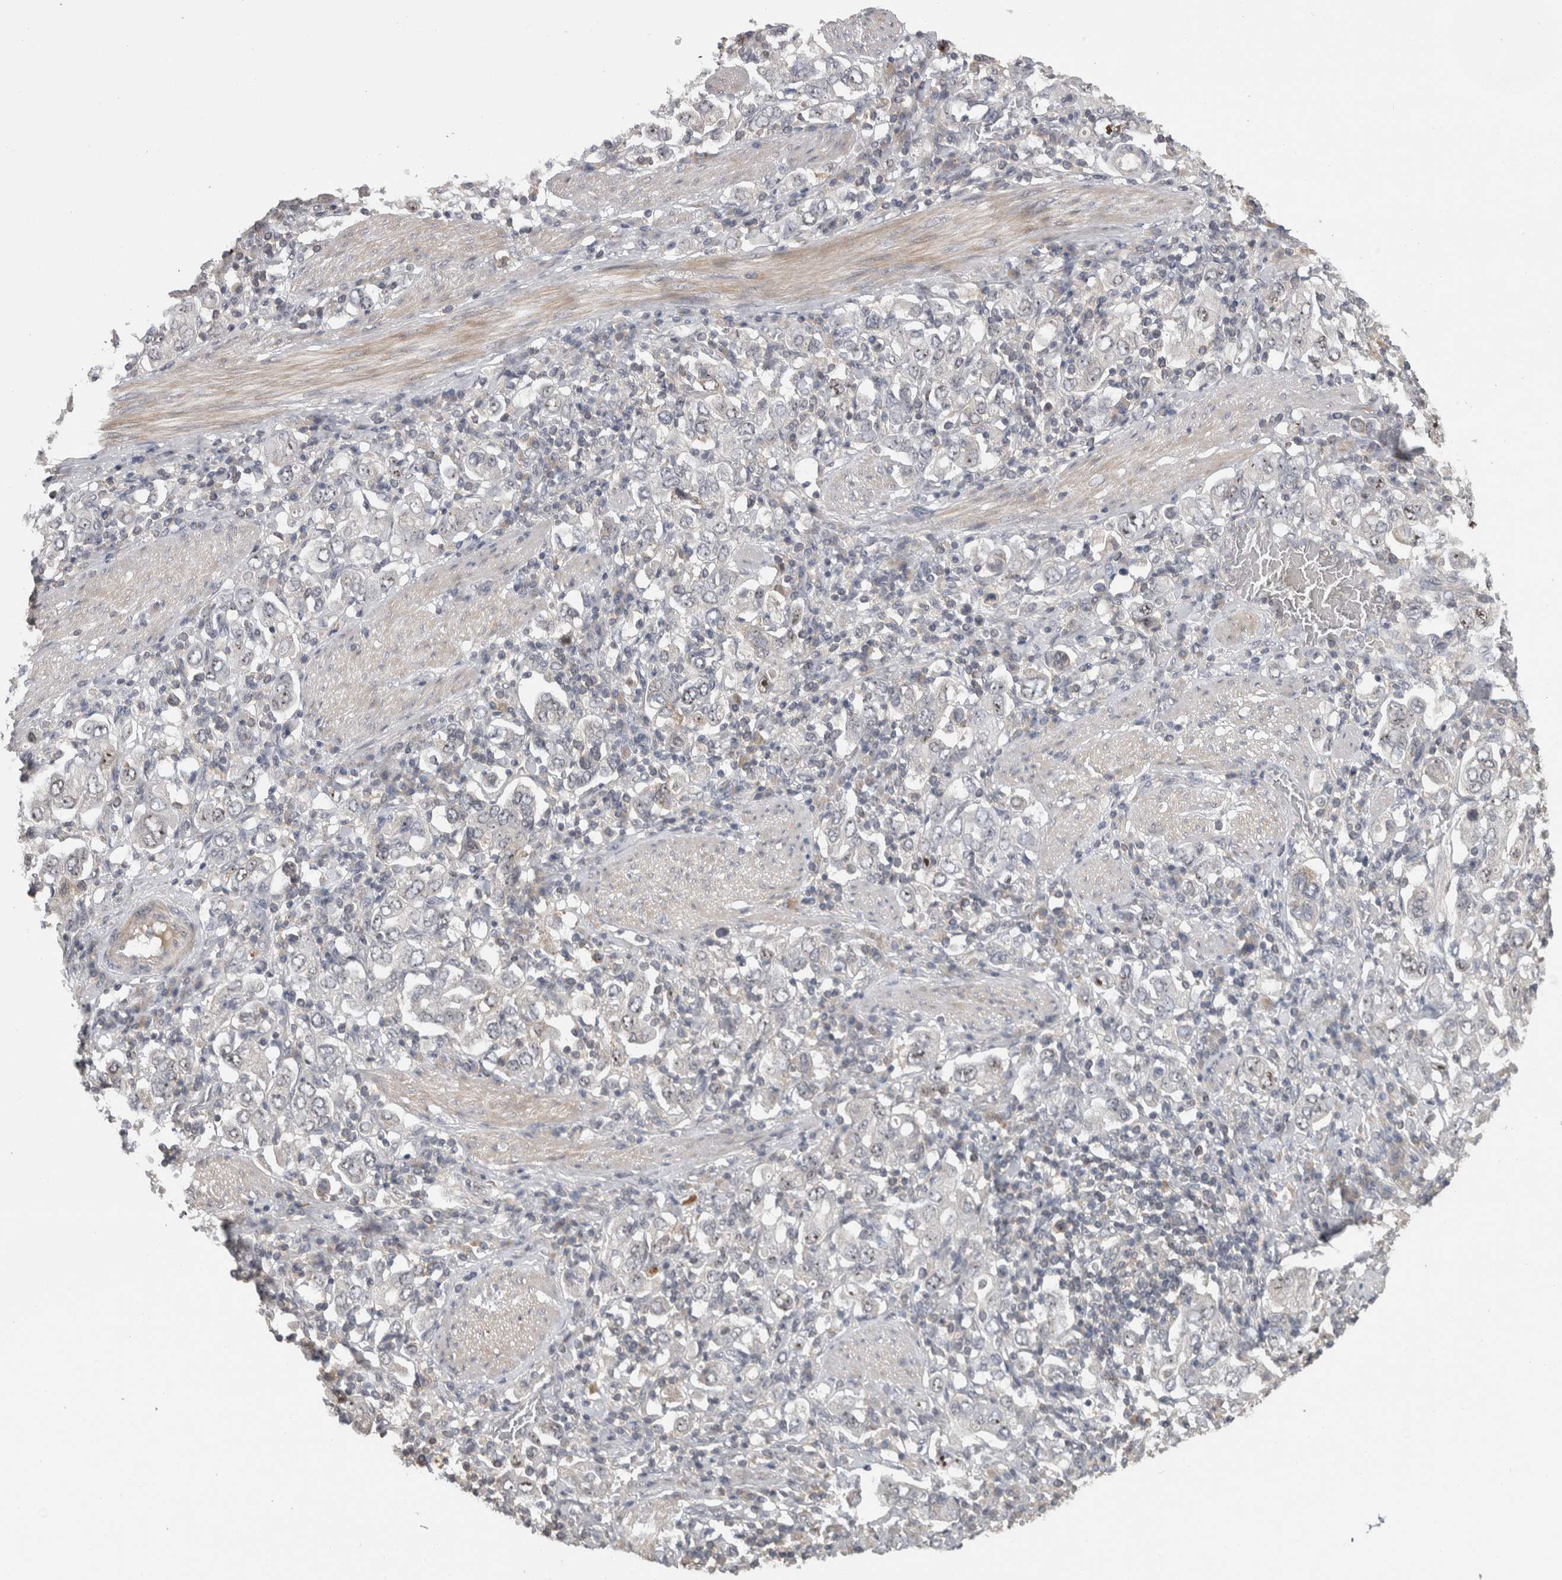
{"staining": {"intensity": "moderate", "quantity": "<25%", "location": "nuclear"}, "tissue": "stomach cancer", "cell_type": "Tumor cells", "image_type": "cancer", "snomed": [{"axis": "morphology", "description": "Adenocarcinoma, NOS"}, {"axis": "topography", "description": "Stomach, upper"}], "caption": "Moderate nuclear expression for a protein is present in about <25% of tumor cells of stomach cancer using IHC.", "gene": "RBM28", "patient": {"sex": "male", "age": 62}}